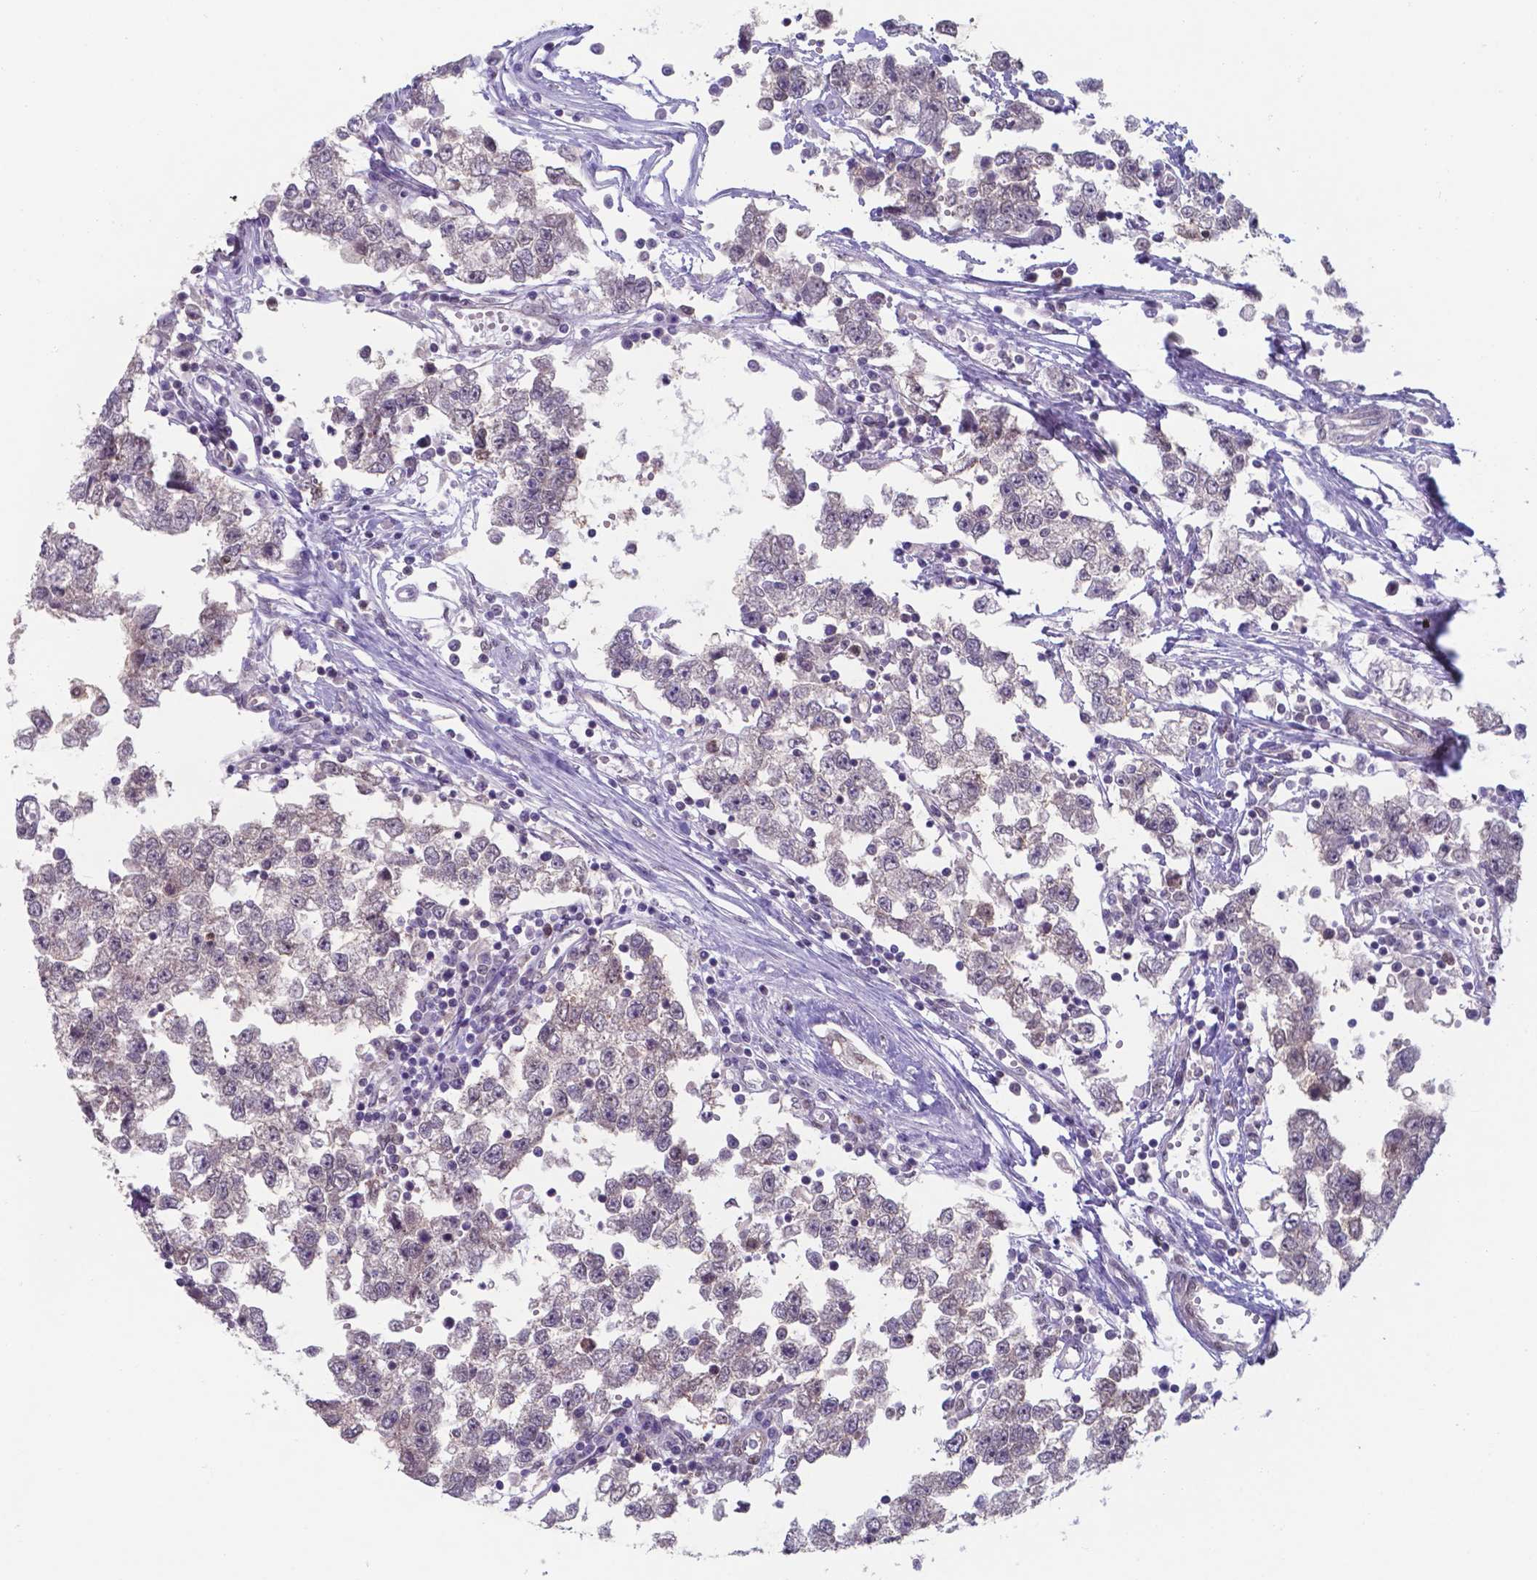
{"staining": {"intensity": "negative", "quantity": "none", "location": "none"}, "tissue": "testis cancer", "cell_type": "Tumor cells", "image_type": "cancer", "snomed": [{"axis": "morphology", "description": "Seminoma, NOS"}, {"axis": "topography", "description": "Testis"}], "caption": "This is an immunohistochemistry image of human testis cancer (seminoma). There is no positivity in tumor cells.", "gene": "UBE2E2", "patient": {"sex": "male", "age": 34}}